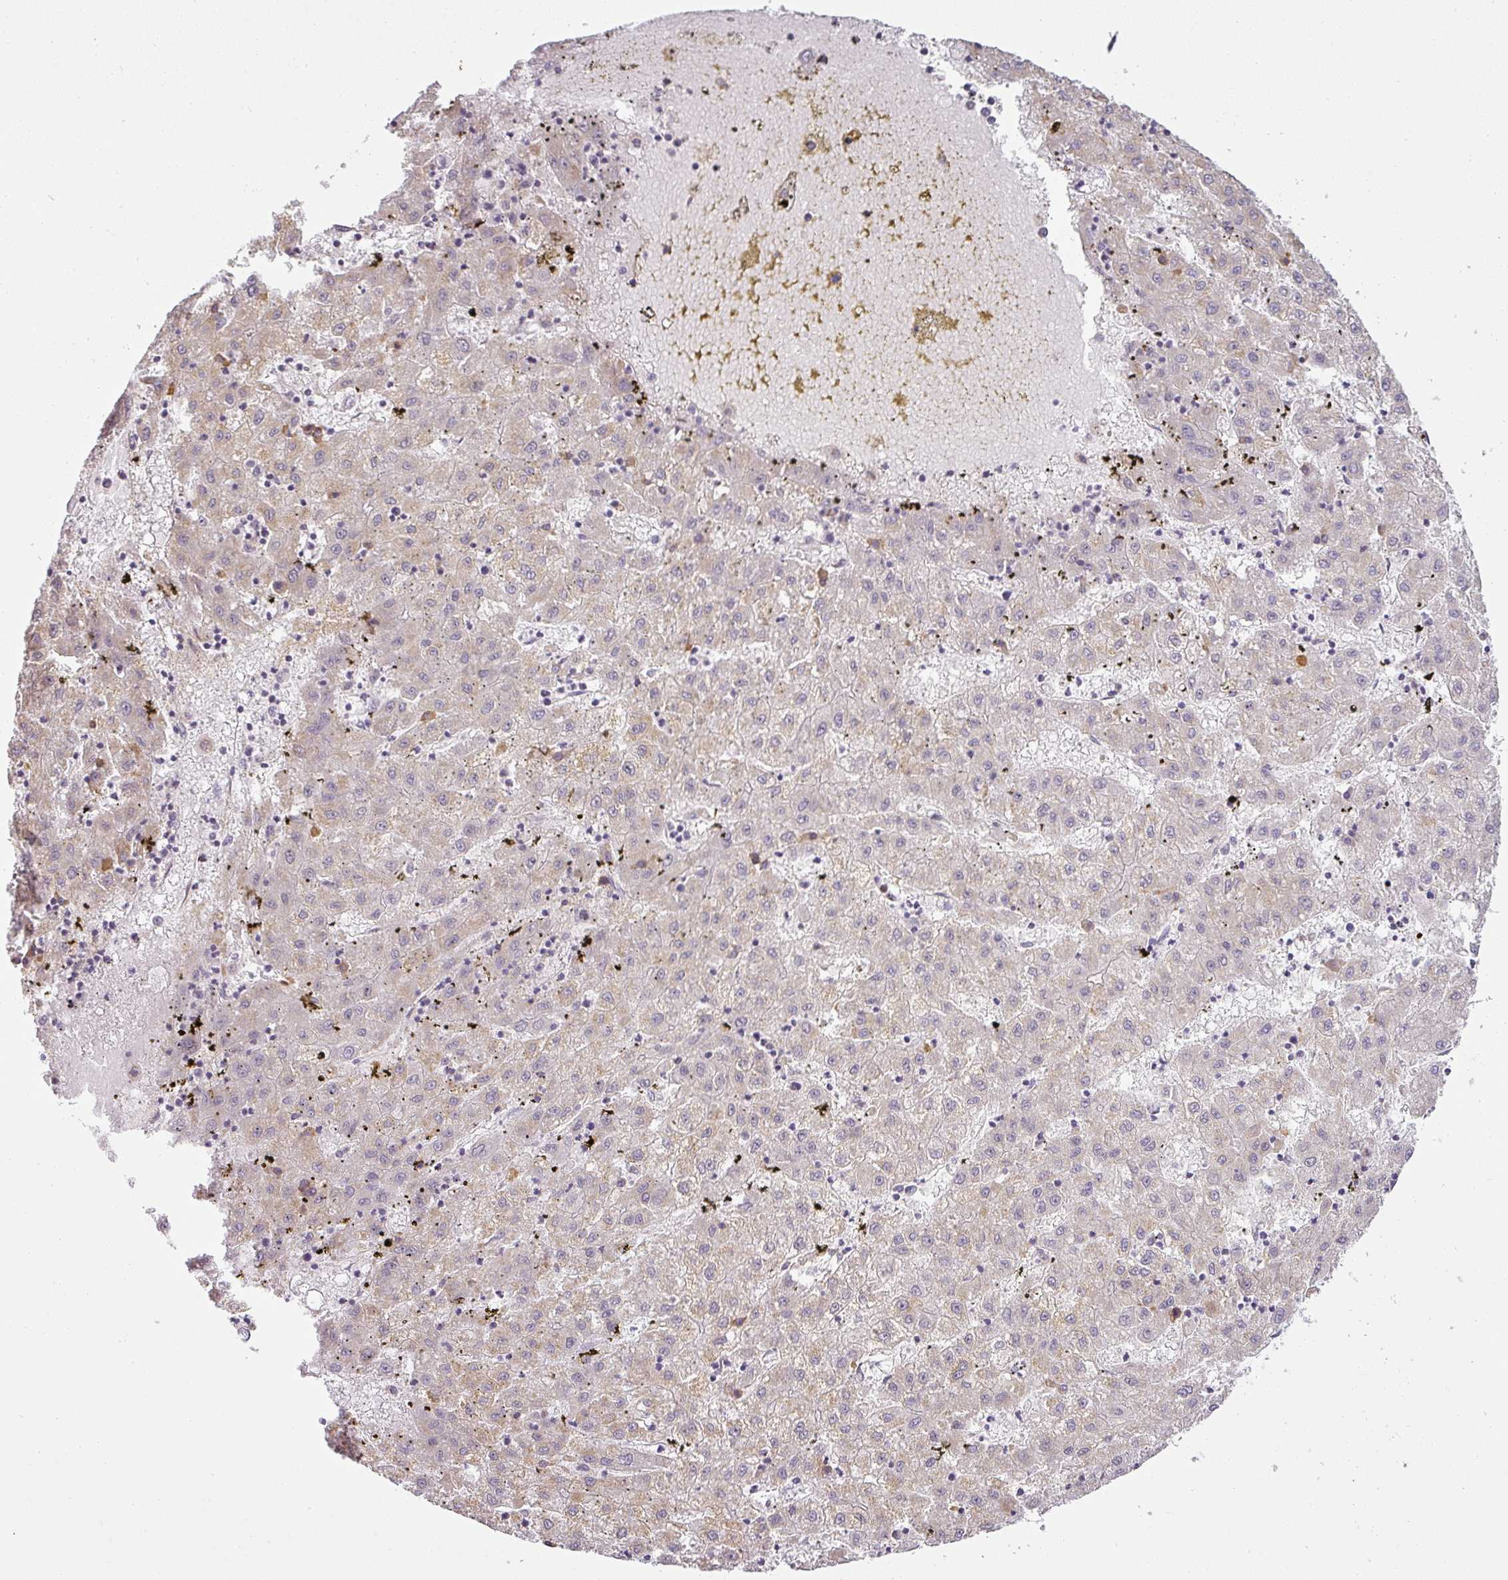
{"staining": {"intensity": "weak", "quantity": "<25%", "location": "cytoplasmic/membranous"}, "tissue": "liver cancer", "cell_type": "Tumor cells", "image_type": "cancer", "snomed": [{"axis": "morphology", "description": "Carcinoma, Hepatocellular, NOS"}, {"axis": "topography", "description": "Liver"}], "caption": "Protein analysis of liver hepatocellular carcinoma reveals no significant expression in tumor cells.", "gene": "LY75", "patient": {"sex": "male", "age": 72}}